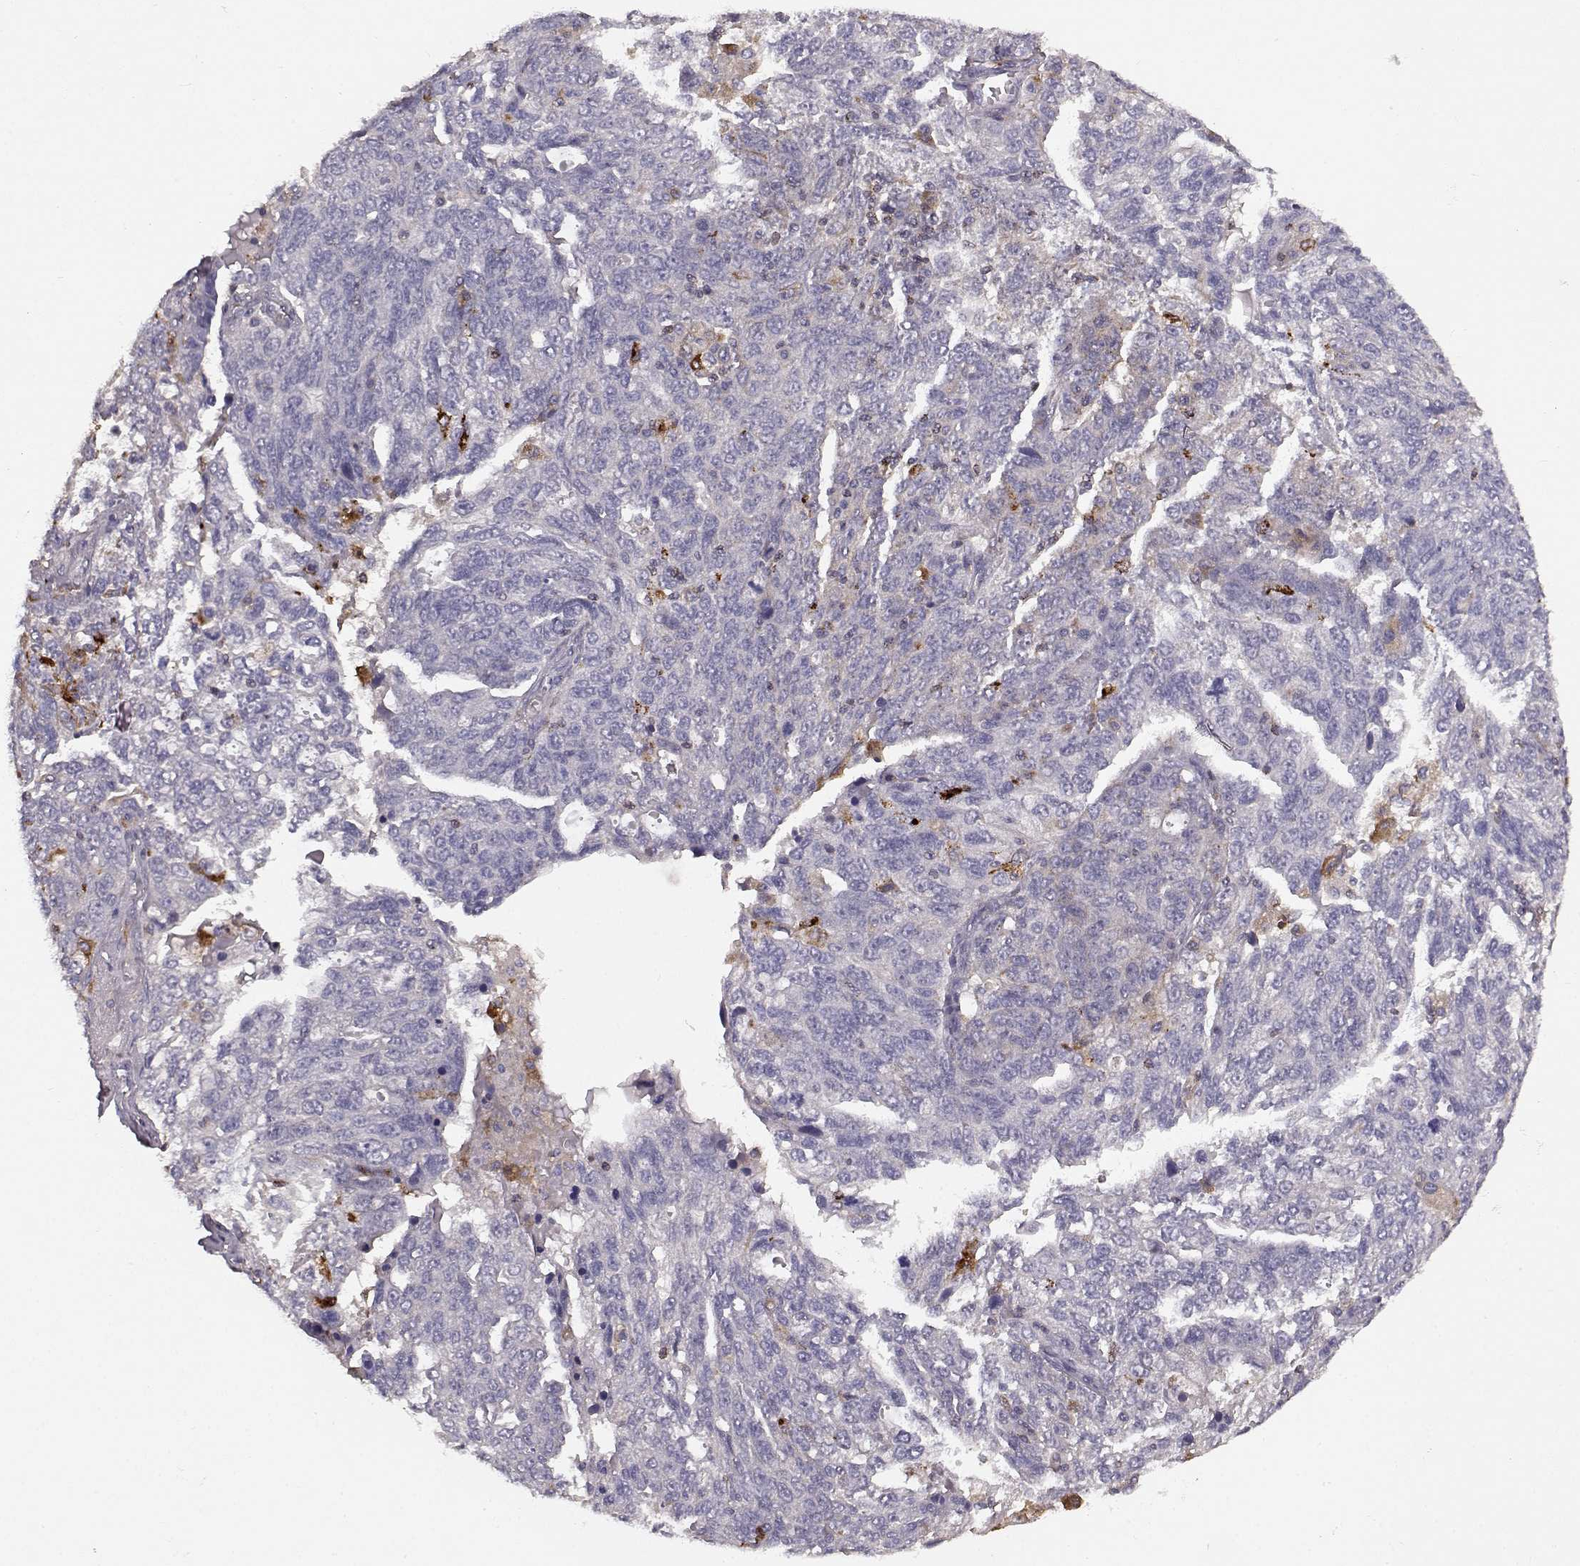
{"staining": {"intensity": "negative", "quantity": "none", "location": "none"}, "tissue": "ovarian cancer", "cell_type": "Tumor cells", "image_type": "cancer", "snomed": [{"axis": "morphology", "description": "Cystadenocarcinoma, serous, NOS"}, {"axis": "topography", "description": "Ovary"}], "caption": "This is a image of immunohistochemistry (IHC) staining of ovarian serous cystadenocarcinoma, which shows no positivity in tumor cells. (DAB immunohistochemistry with hematoxylin counter stain).", "gene": "CCNF", "patient": {"sex": "female", "age": 71}}